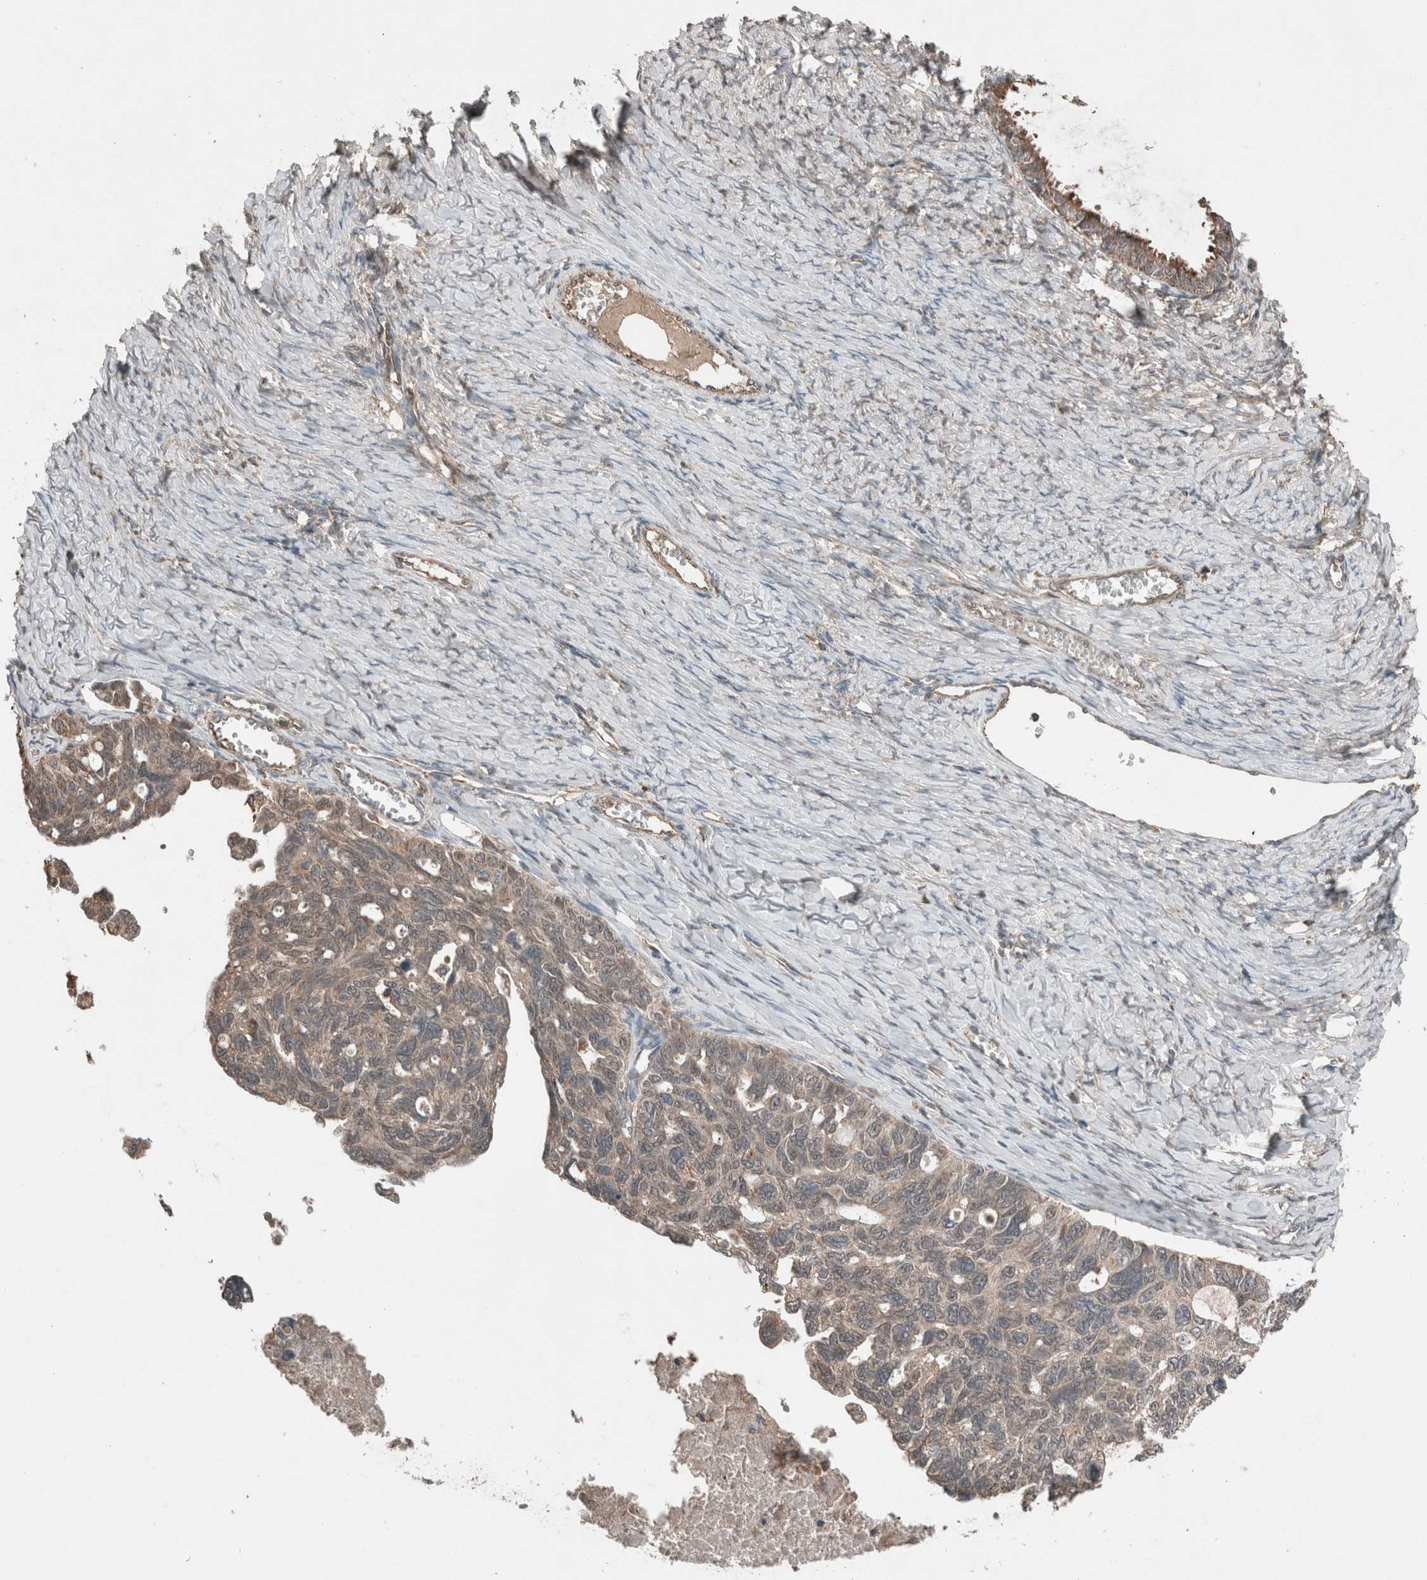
{"staining": {"intensity": "weak", "quantity": ">75%", "location": "cytoplasmic/membranous"}, "tissue": "ovarian cancer", "cell_type": "Tumor cells", "image_type": "cancer", "snomed": [{"axis": "morphology", "description": "Cystadenocarcinoma, serous, NOS"}, {"axis": "topography", "description": "Ovary"}], "caption": "A photomicrograph of human ovarian serous cystadenocarcinoma stained for a protein shows weak cytoplasmic/membranous brown staining in tumor cells.", "gene": "KLK14", "patient": {"sex": "female", "age": 79}}